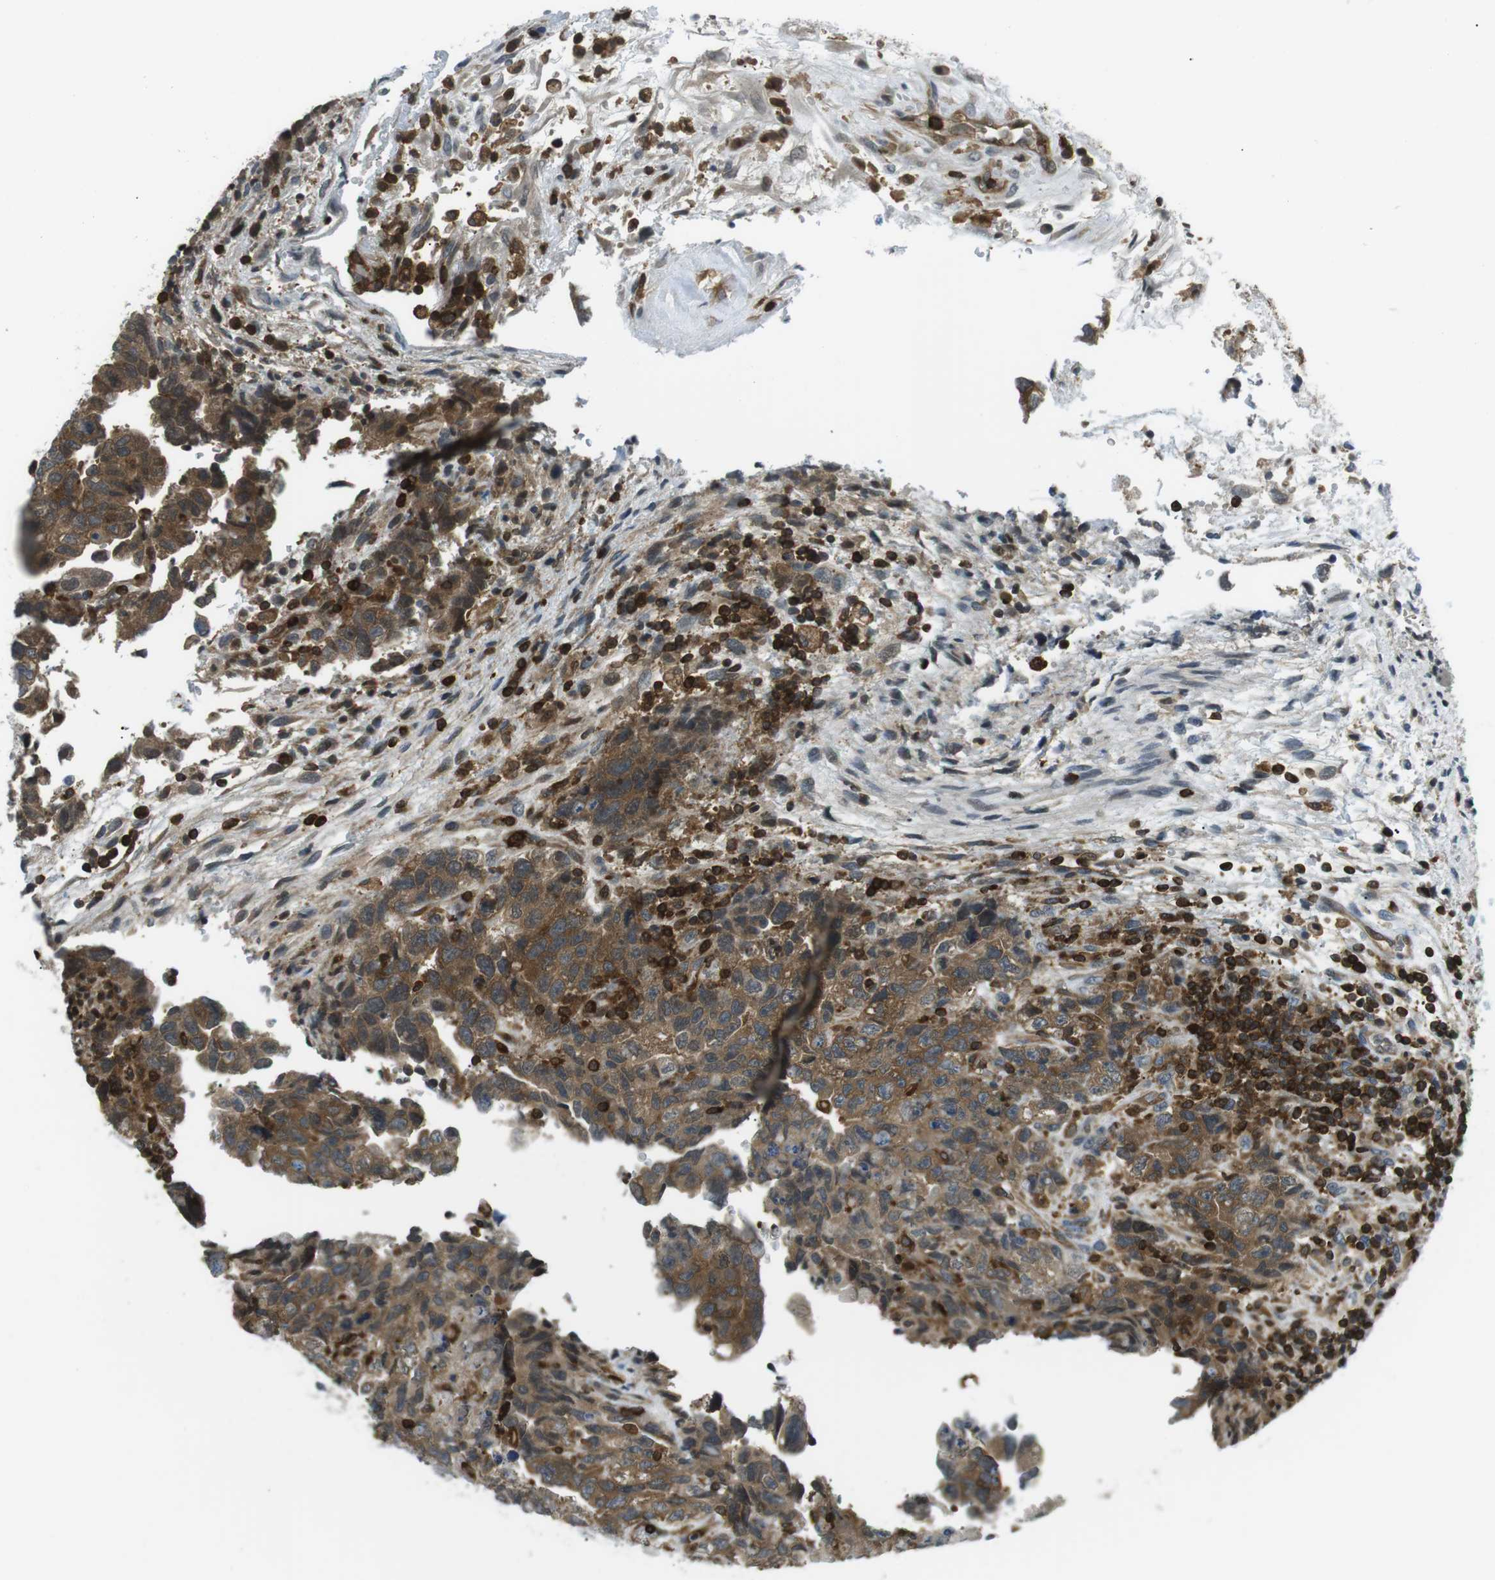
{"staining": {"intensity": "moderate", "quantity": ">75%", "location": "cytoplasmic/membranous"}, "tissue": "testis cancer", "cell_type": "Tumor cells", "image_type": "cancer", "snomed": [{"axis": "morphology", "description": "Carcinoma, Embryonal, NOS"}, {"axis": "topography", "description": "Testis"}], "caption": "The photomicrograph demonstrates a brown stain indicating the presence of a protein in the cytoplasmic/membranous of tumor cells in testis cancer.", "gene": "STK10", "patient": {"sex": "male", "age": 36}}